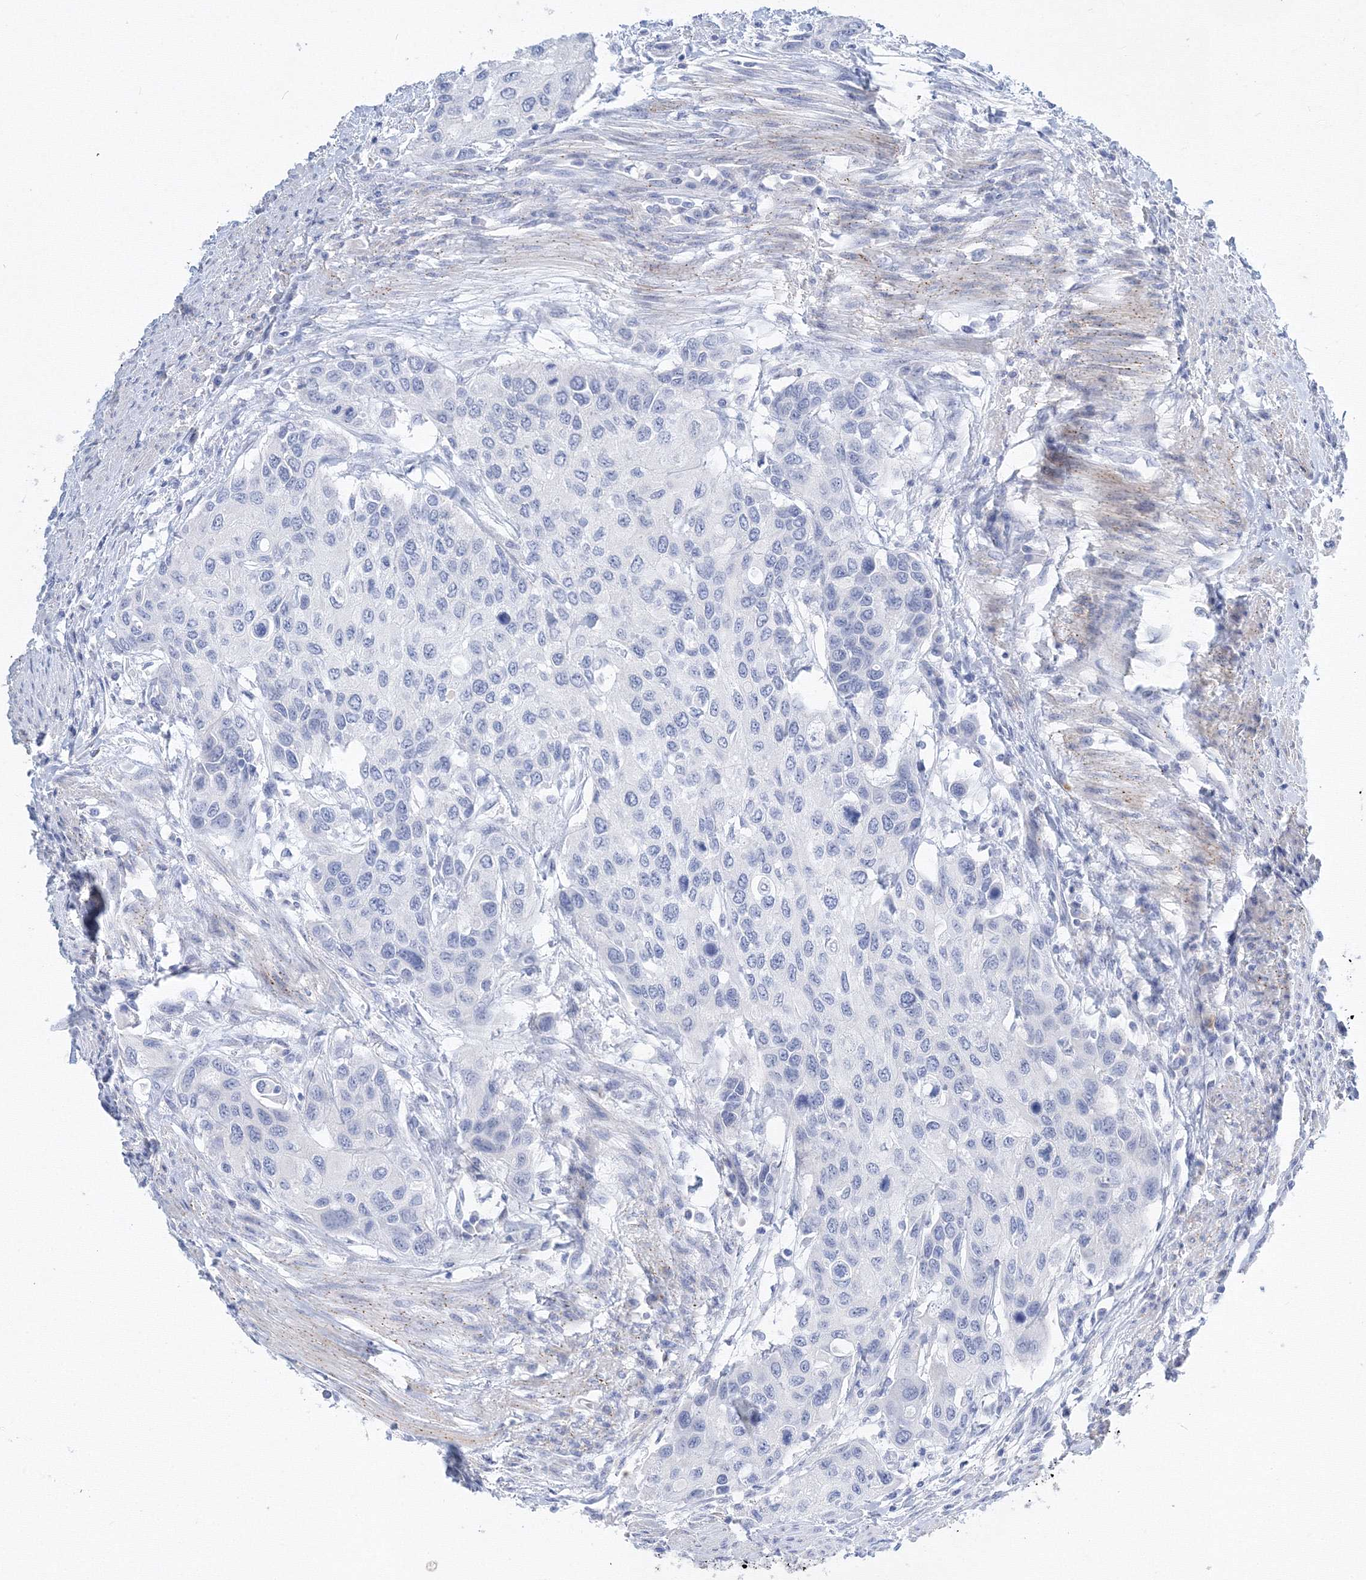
{"staining": {"intensity": "negative", "quantity": "none", "location": "none"}, "tissue": "urothelial cancer", "cell_type": "Tumor cells", "image_type": "cancer", "snomed": [{"axis": "morphology", "description": "Normal tissue, NOS"}, {"axis": "morphology", "description": "Urothelial carcinoma, High grade"}, {"axis": "topography", "description": "Vascular tissue"}, {"axis": "topography", "description": "Urinary bladder"}], "caption": "Immunohistochemistry (IHC) micrograph of urothelial cancer stained for a protein (brown), which exhibits no staining in tumor cells.", "gene": "AASDH", "patient": {"sex": "female", "age": 56}}